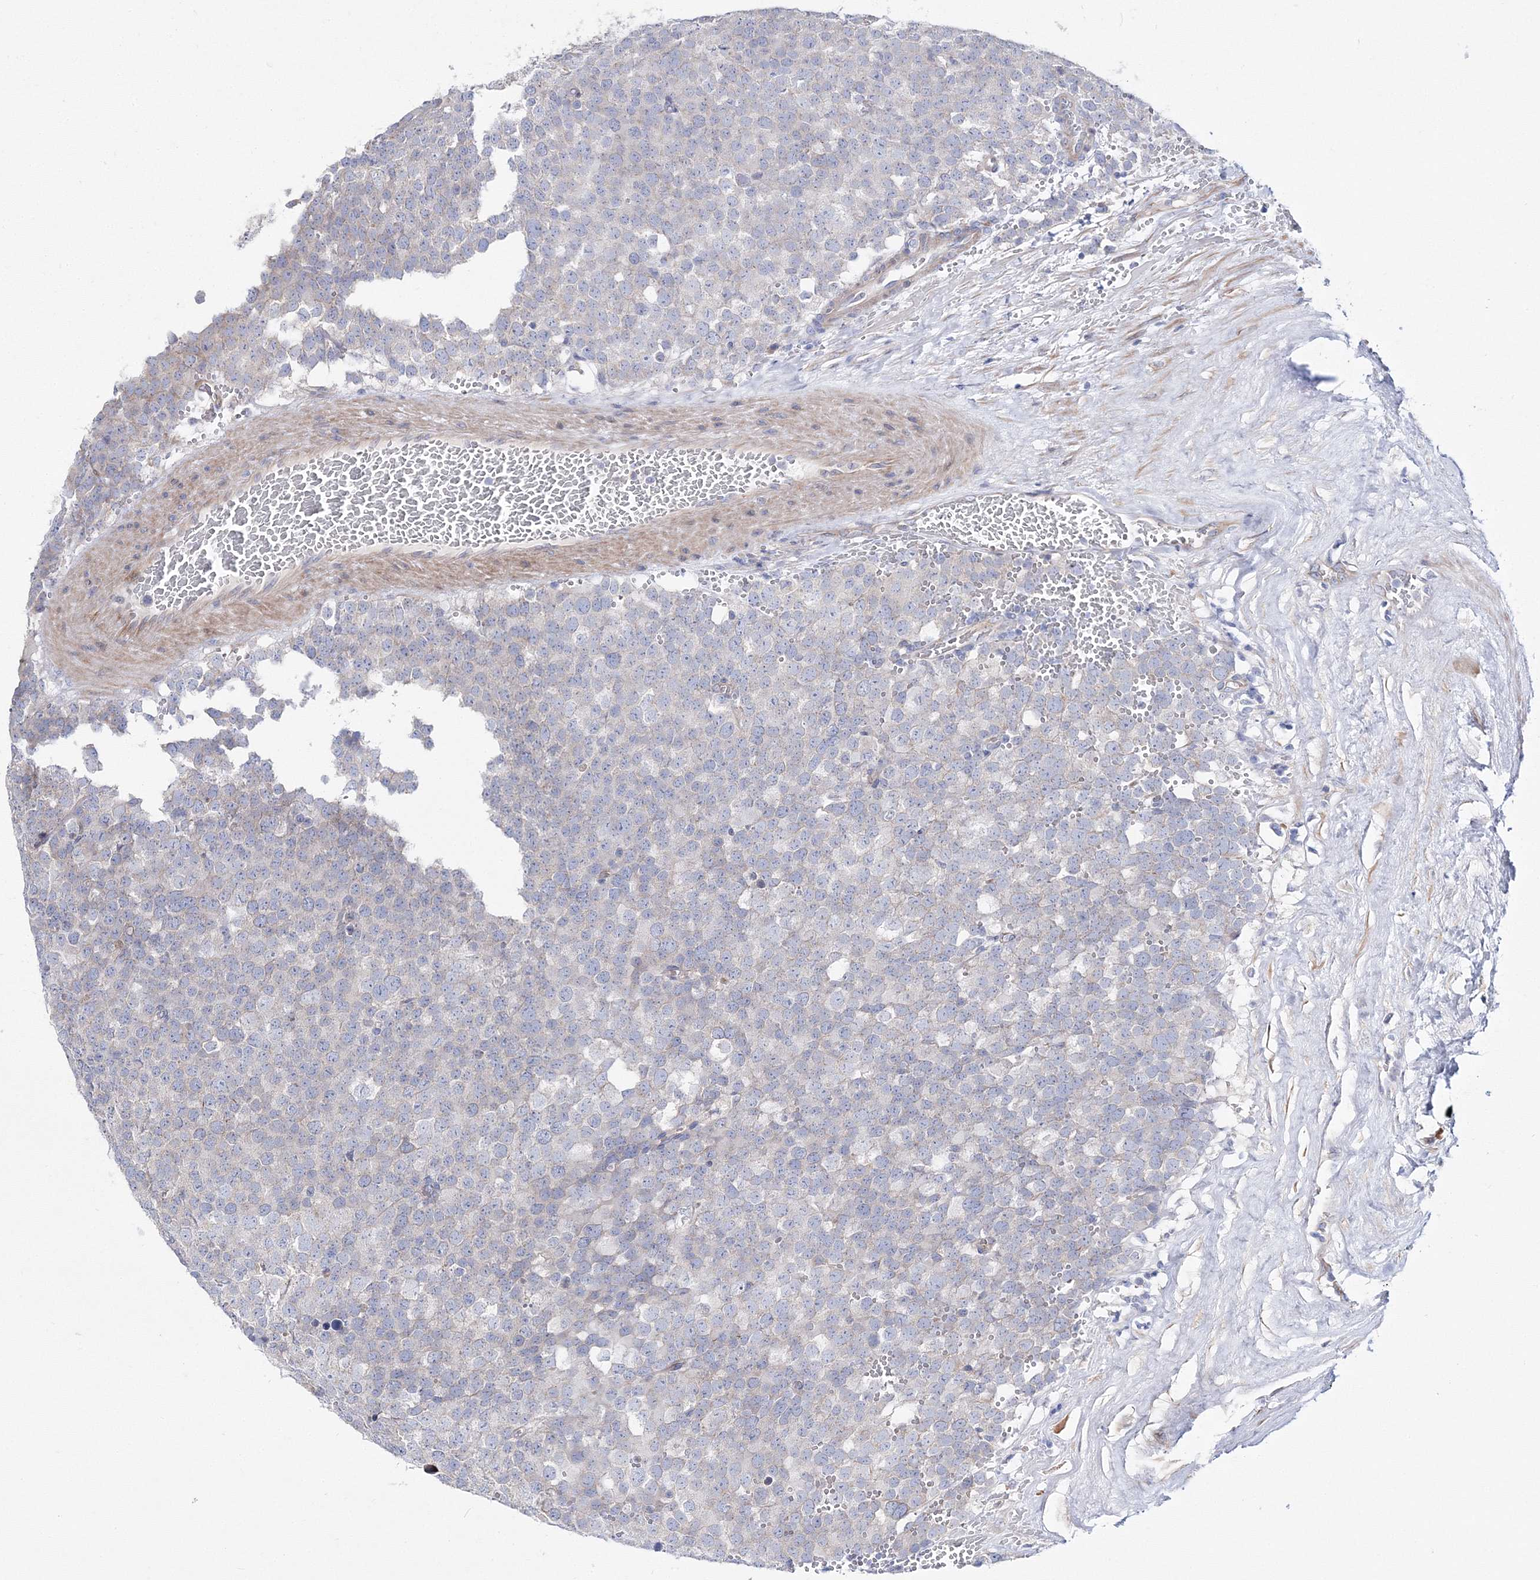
{"staining": {"intensity": "negative", "quantity": "none", "location": "none"}, "tissue": "testis cancer", "cell_type": "Tumor cells", "image_type": "cancer", "snomed": [{"axis": "morphology", "description": "Seminoma, NOS"}, {"axis": "topography", "description": "Testis"}], "caption": "This is an IHC image of human testis cancer. There is no expression in tumor cells.", "gene": "ARHGAP32", "patient": {"sex": "male", "age": 71}}